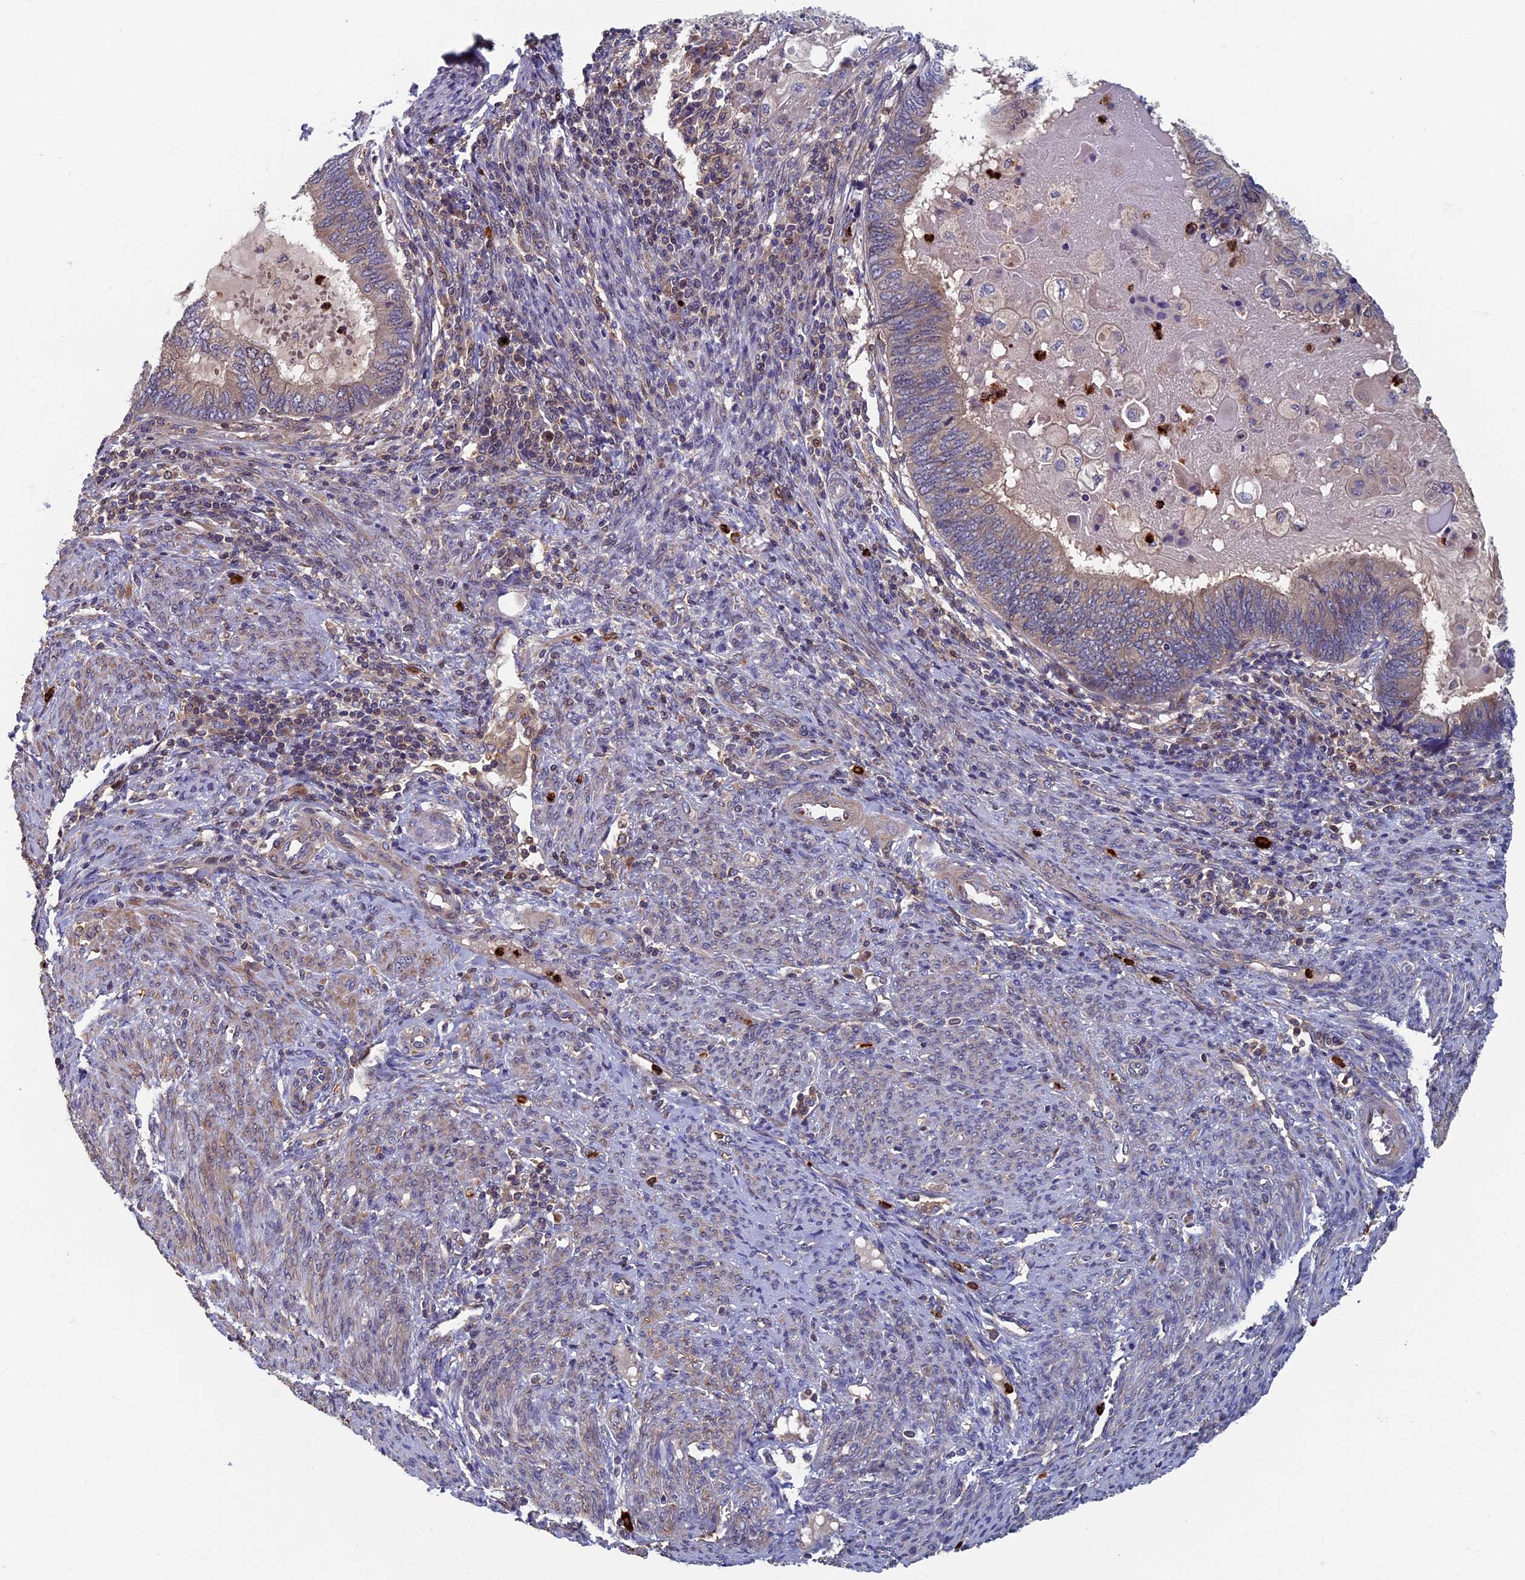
{"staining": {"intensity": "weak", "quantity": ">75%", "location": "cytoplasmic/membranous"}, "tissue": "endometrial cancer", "cell_type": "Tumor cells", "image_type": "cancer", "snomed": [{"axis": "morphology", "description": "Adenocarcinoma, NOS"}, {"axis": "topography", "description": "Uterus"}, {"axis": "topography", "description": "Endometrium"}], "caption": "Adenocarcinoma (endometrial) was stained to show a protein in brown. There is low levels of weak cytoplasmic/membranous staining in approximately >75% of tumor cells.", "gene": "TNK2", "patient": {"sex": "female", "age": 70}}